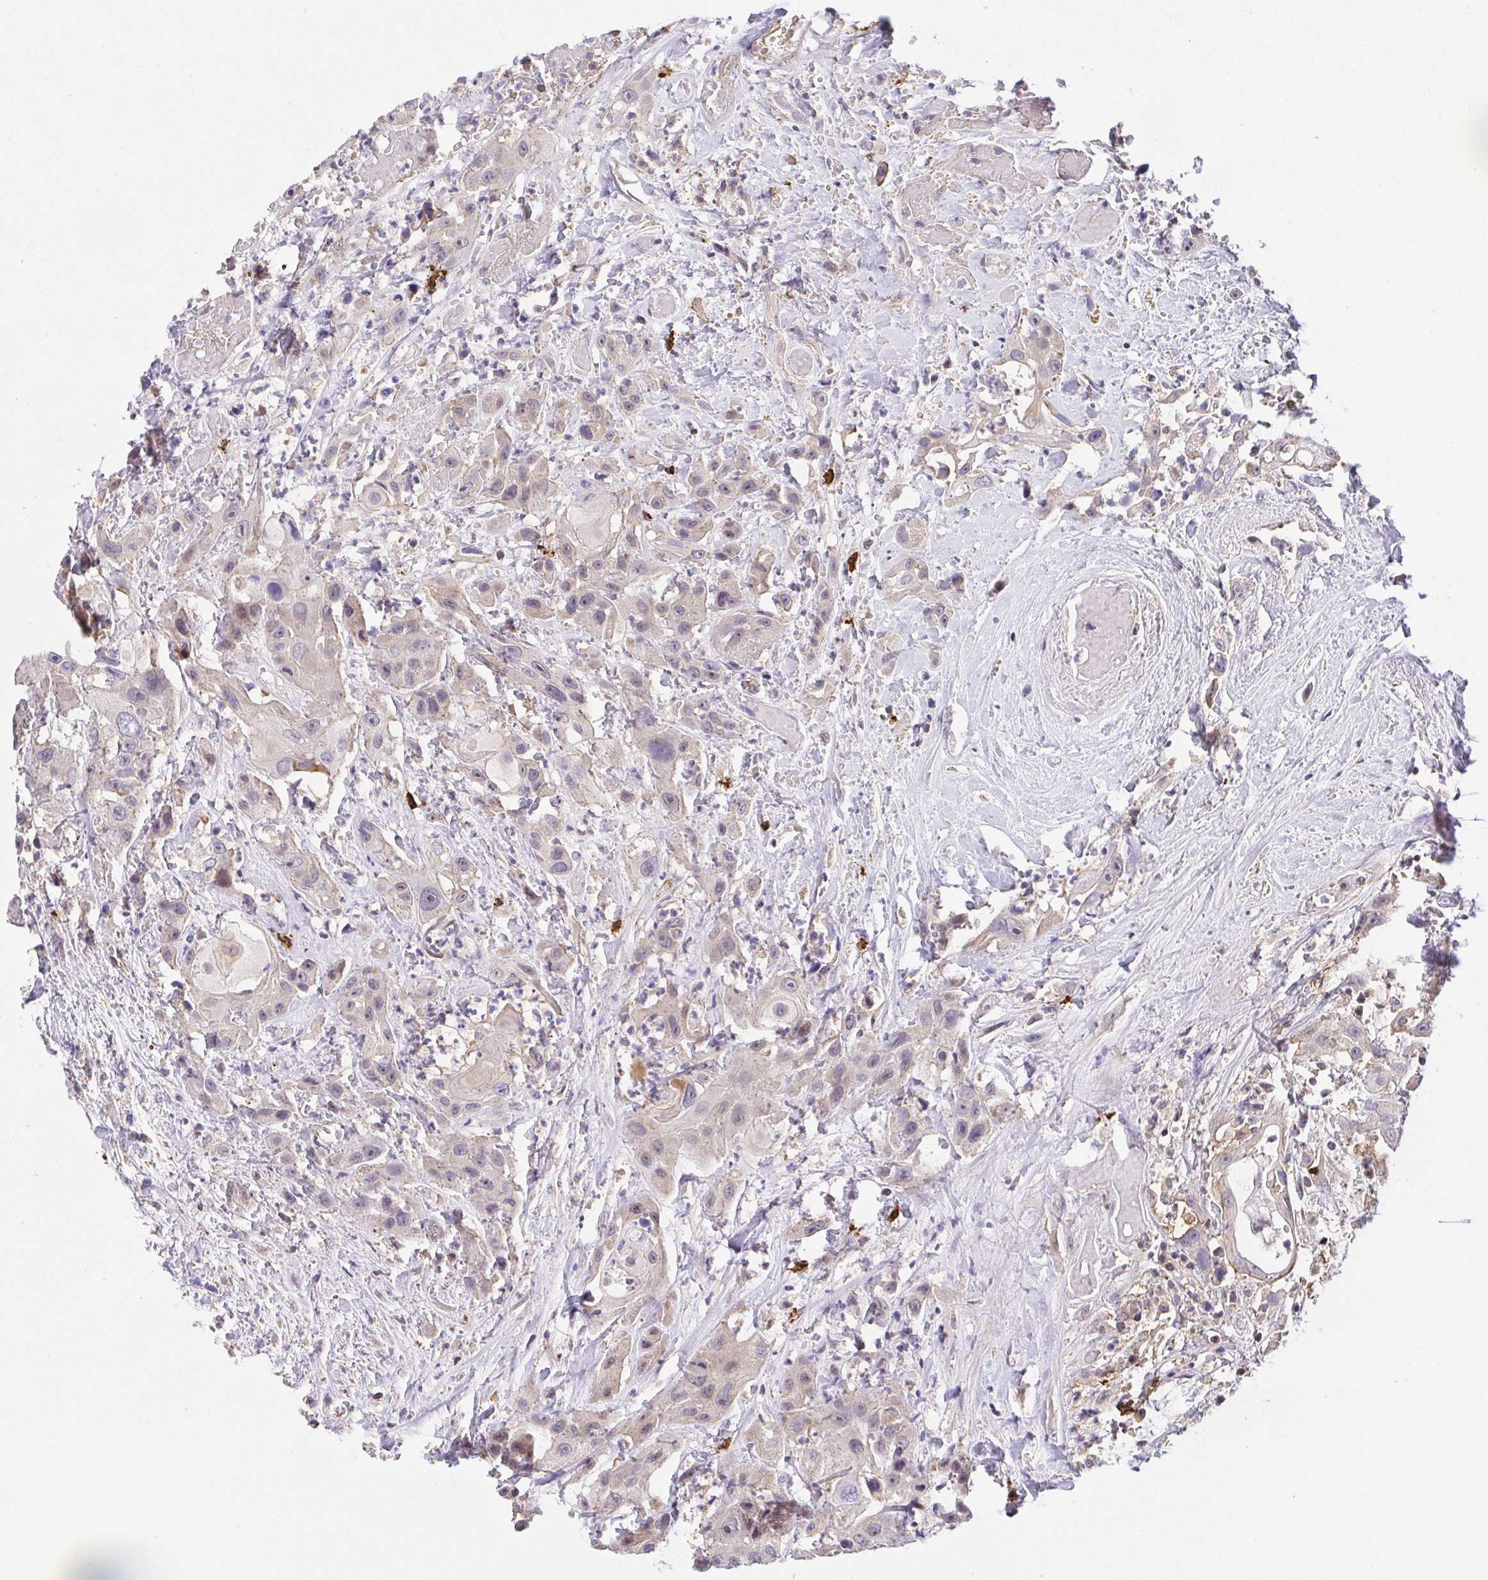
{"staining": {"intensity": "weak", "quantity": "<25%", "location": "cytoplasmic/membranous,nuclear"}, "tissue": "head and neck cancer", "cell_type": "Tumor cells", "image_type": "cancer", "snomed": [{"axis": "morphology", "description": "Squamous cell carcinoma, NOS"}, {"axis": "topography", "description": "Head-Neck"}], "caption": "The micrograph shows no significant positivity in tumor cells of squamous cell carcinoma (head and neck).", "gene": "PREPL", "patient": {"sex": "male", "age": 57}}